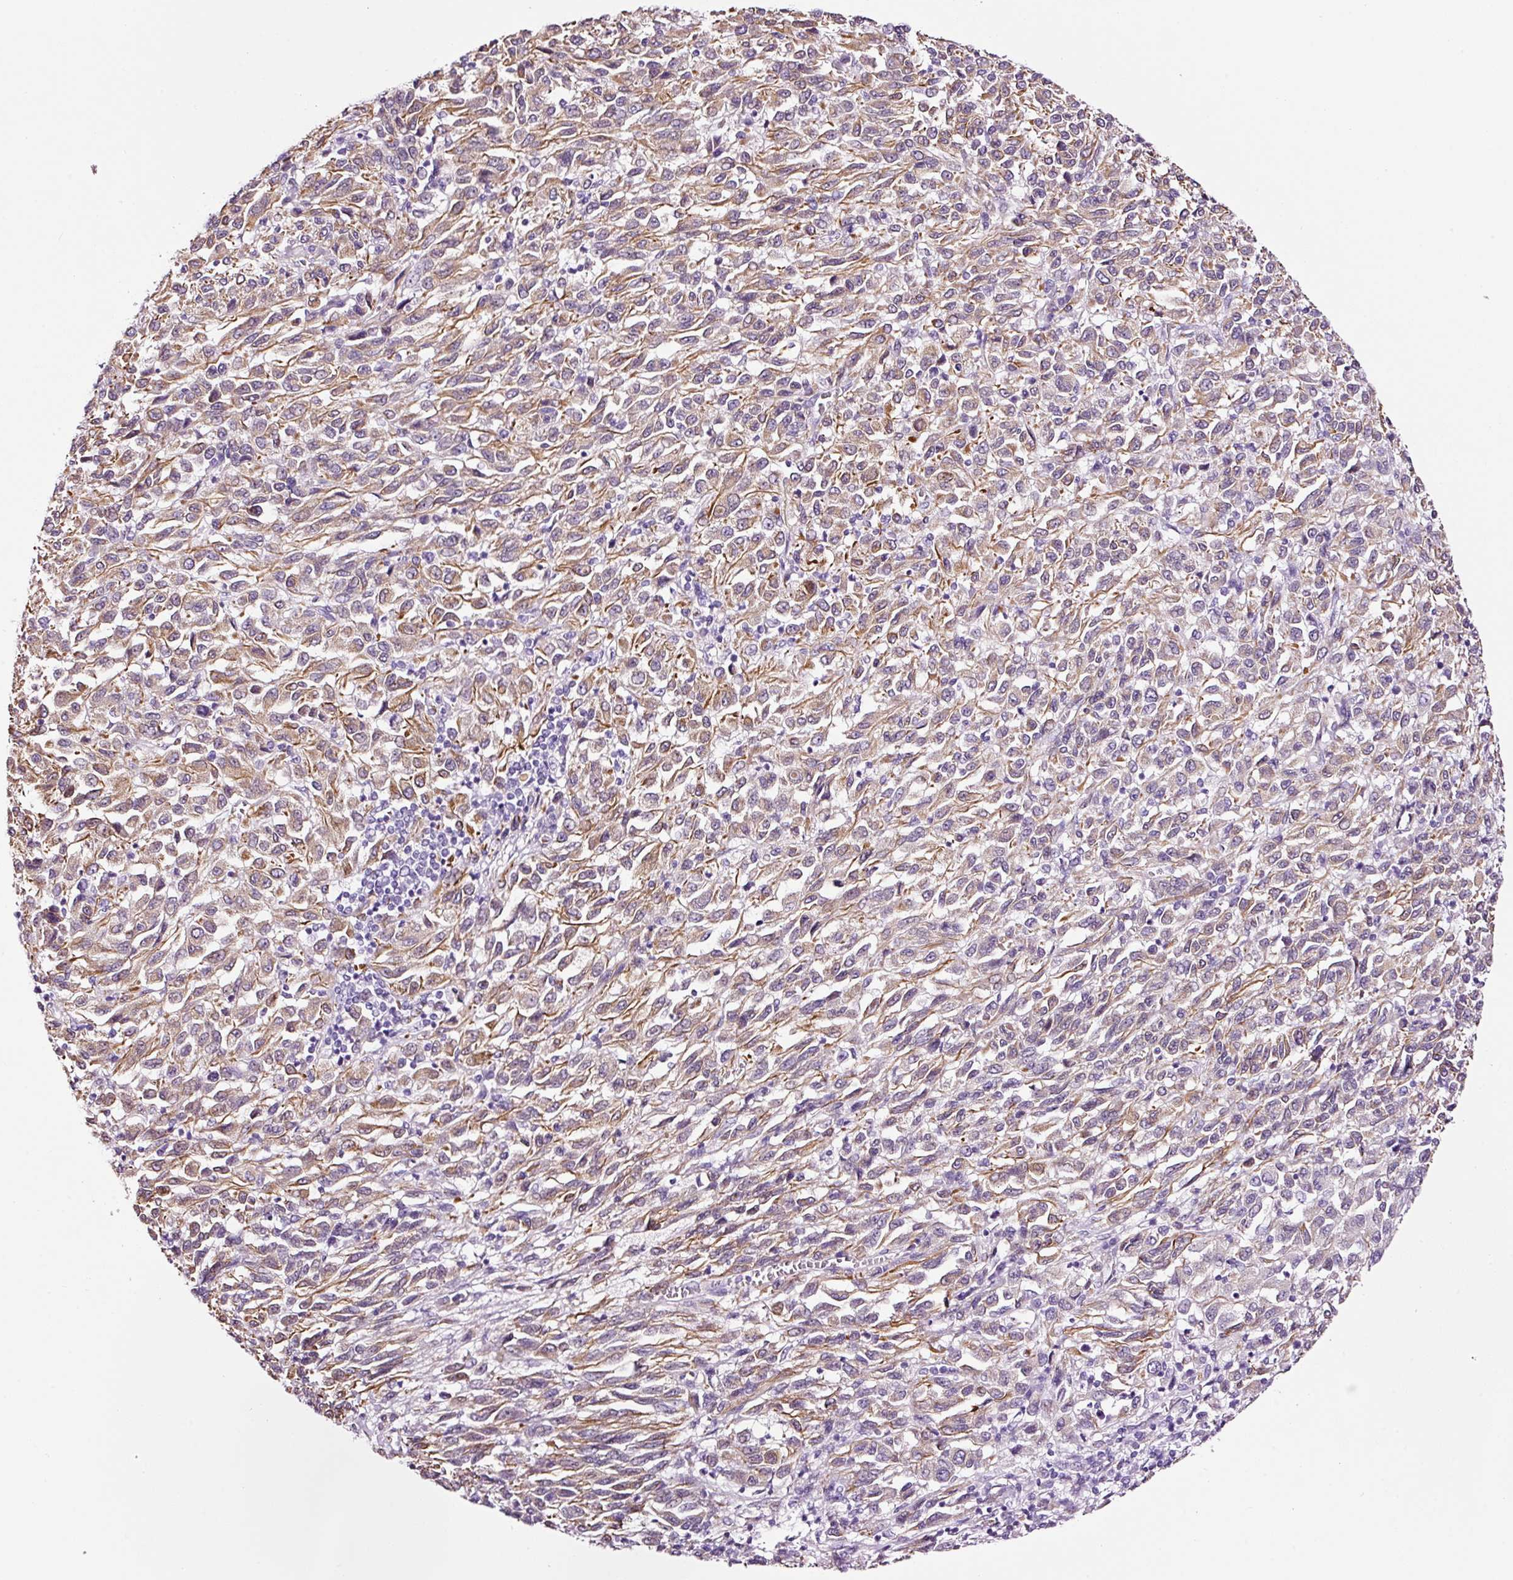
{"staining": {"intensity": "moderate", "quantity": ">75%", "location": "cytoplasmic/membranous"}, "tissue": "melanoma", "cell_type": "Tumor cells", "image_type": "cancer", "snomed": [{"axis": "morphology", "description": "Malignant melanoma, Metastatic site"}, {"axis": "topography", "description": "Lung"}], "caption": "Moderate cytoplasmic/membranous expression is present in approximately >75% of tumor cells in melanoma. Immunohistochemistry stains the protein of interest in brown and the nuclei are stained blue.", "gene": "RTF2", "patient": {"sex": "male", "age": 64}}